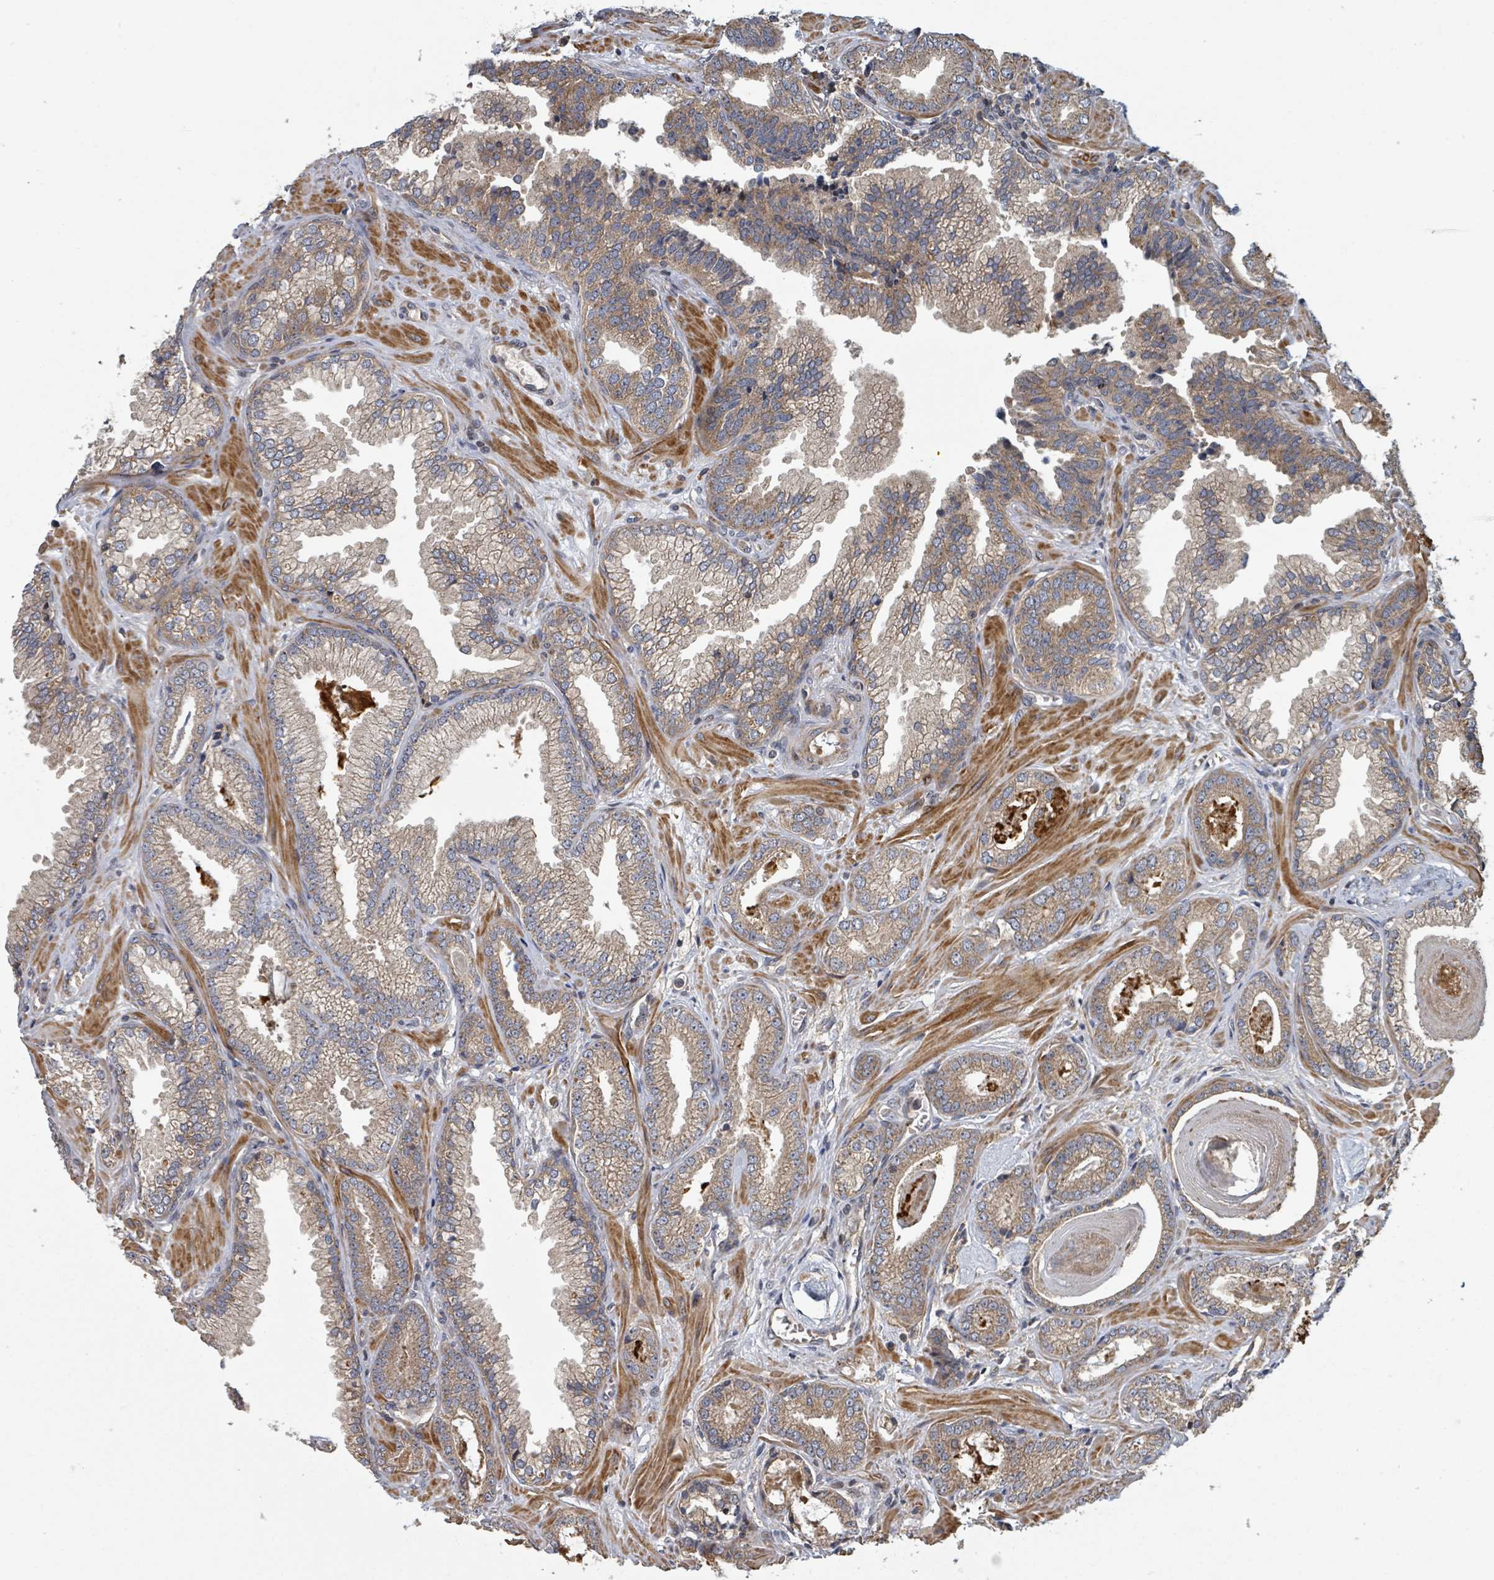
{"staining": {"intensity": "moderate", "quantity": ">75%", "location": "cytoplasmic/membranous"}, "tissue": "prostate cancer", "cell_type": "Tumor cells", "image_type": "cancer", "snomed": [{"axis": "morphology", "description": "Adenocarcinoma, Low grade"}, {"axis": "topography", "description": "Prostate"}], "caption": "Immunohistochemical staining of human low-grade adenocarcinoma (prostate) shows moderate cytoplasmic/membranous protein positivity in approximately >75% of tumor cells.", "gene": "DPM1", "patient": {"sex": "male", "age": 60}}